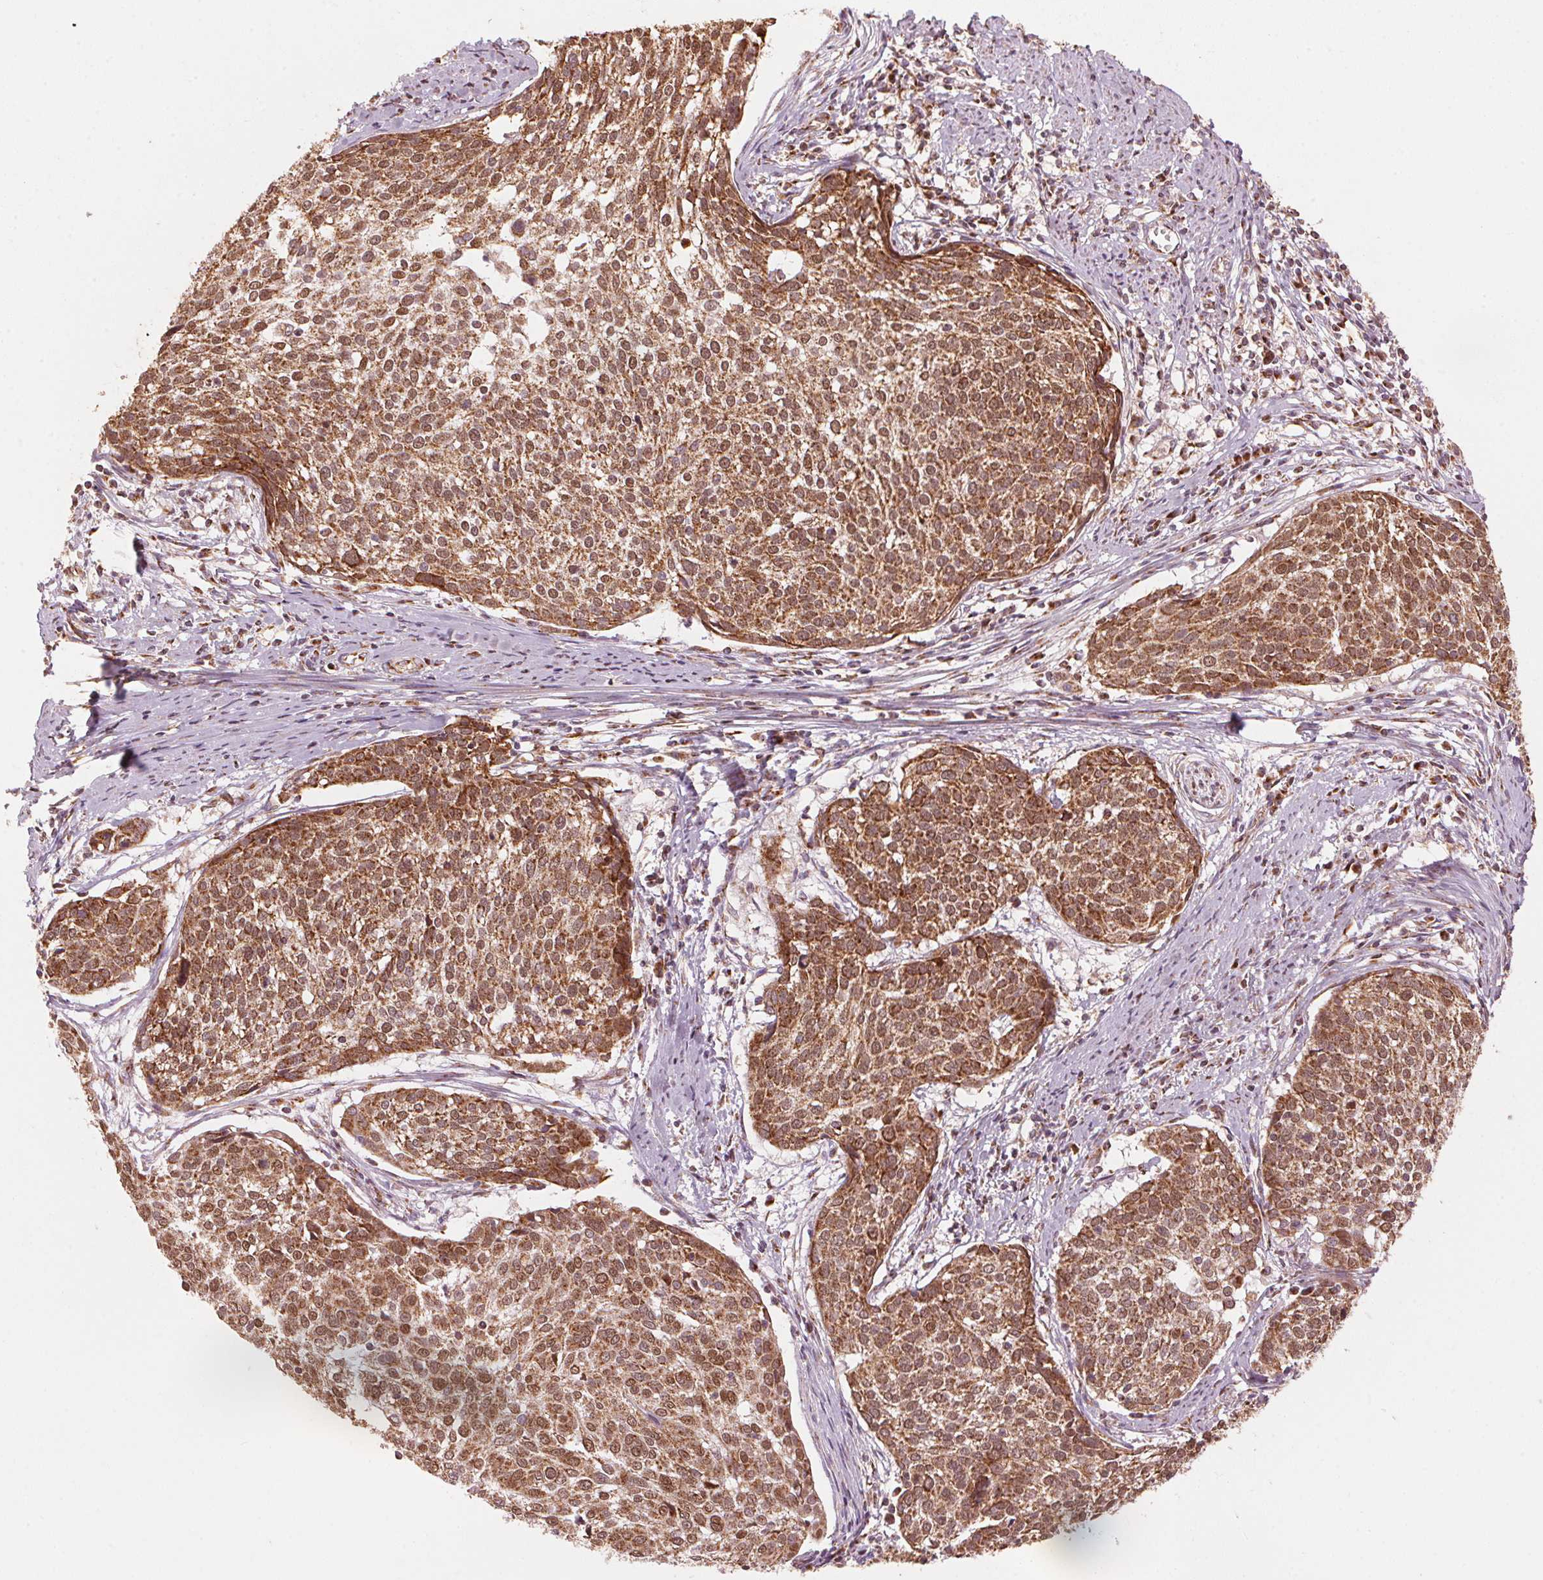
{"staining": {"intensity": "strong", "quantity": ">75%", "location": "cytoplasmic/membranous"}, "tissue": "cervical cancer", "cell_type": "Tumor cells", "image_type": "cancer", "snomed": [{"axis": "morphology", "description": "Squamous cell carcinoma, NOS"}, {"axis": "topography", "description": "Cervix"}], "caption": "Approximately >75% of tumor cells in human cervical cancer show strong cytoplasmic/membranous protein staining as visualized by brown immunohistochemical staining.", "gene": "TOMM70", "patient": {"sex": "female", "age": 39}}